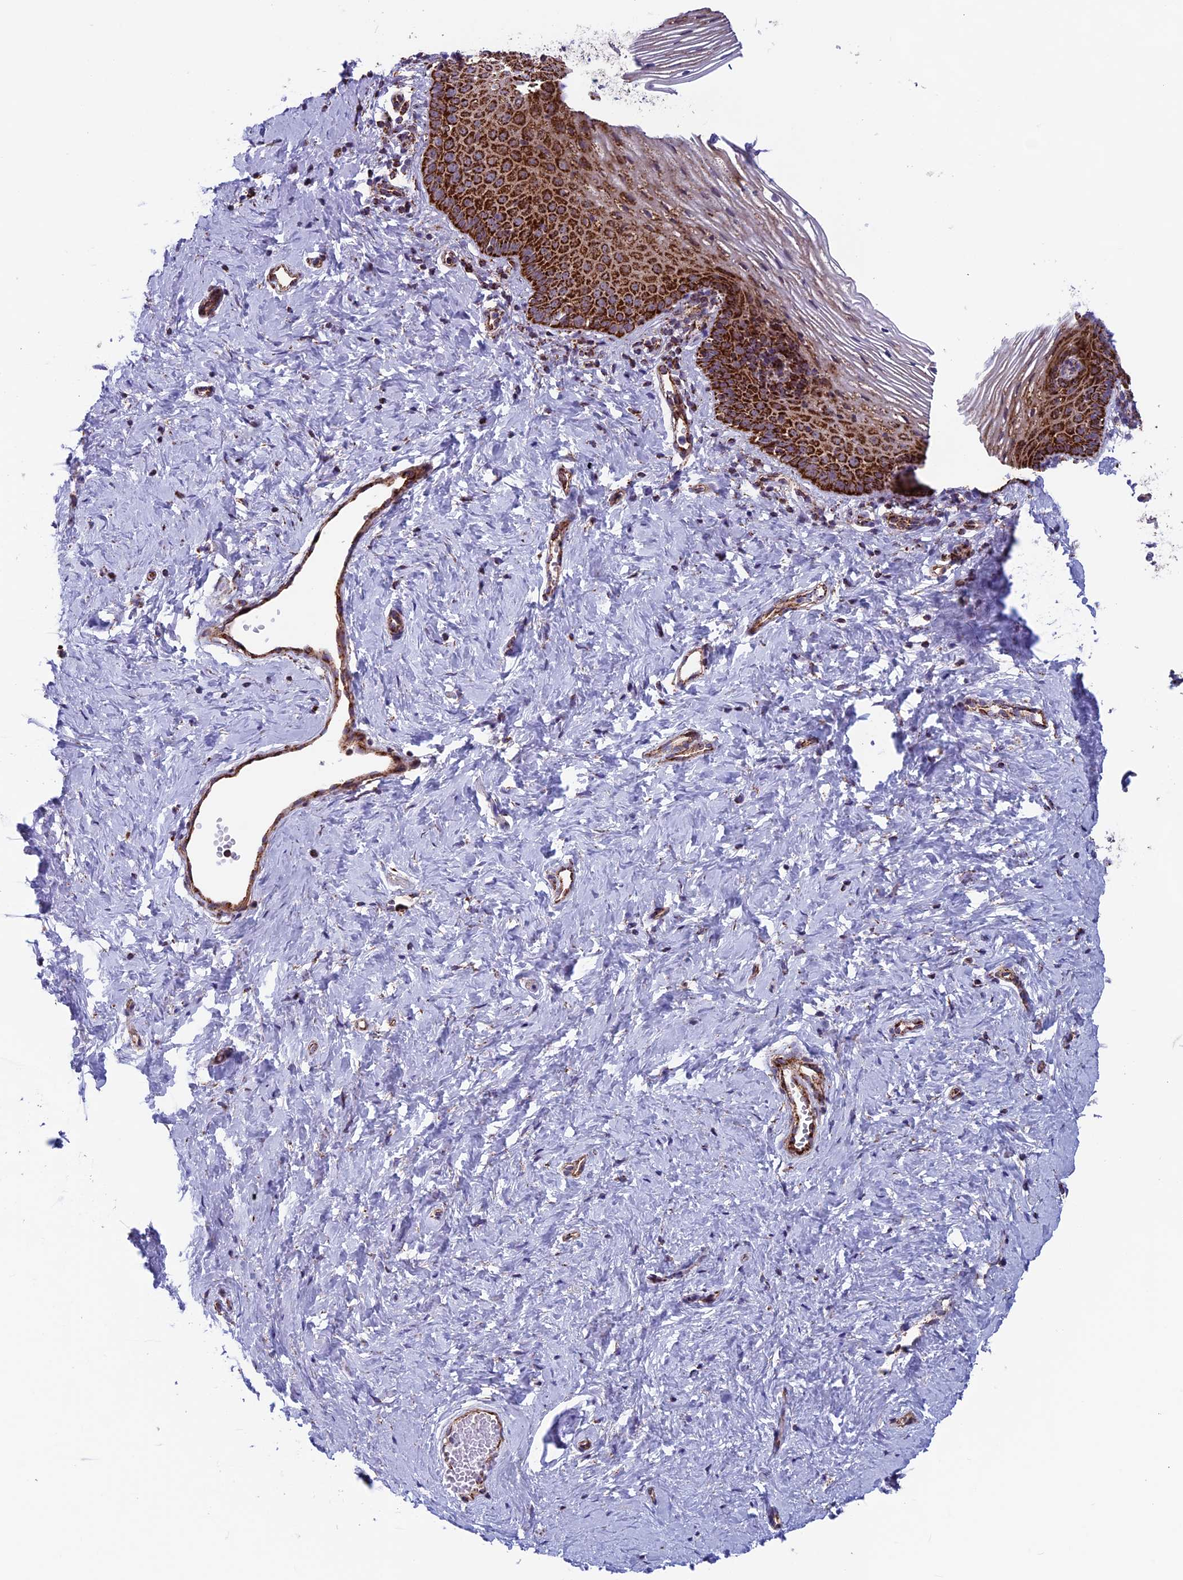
{"staining": {"intensity": "strong", "quantity": ">75%", "location": "cytoplasmic/membranous"}, "tissue": "vagina", "cell_type": "Squamous epithelial cells", "image_type": "normal", "snomed": [{"axis": "morphology", "description": "Normal tissue, NOS"}, {"axis": "topography", "description": "Vagina"}], "caption": "Immunohistochemical staining of benign vagina demonstrates strong cytoplasmic/membranous protein staining in approximately >75% of squamous epithelial cells.", "gene": "MRPS18B", "patient": {"sex": "female", "age": 32}}